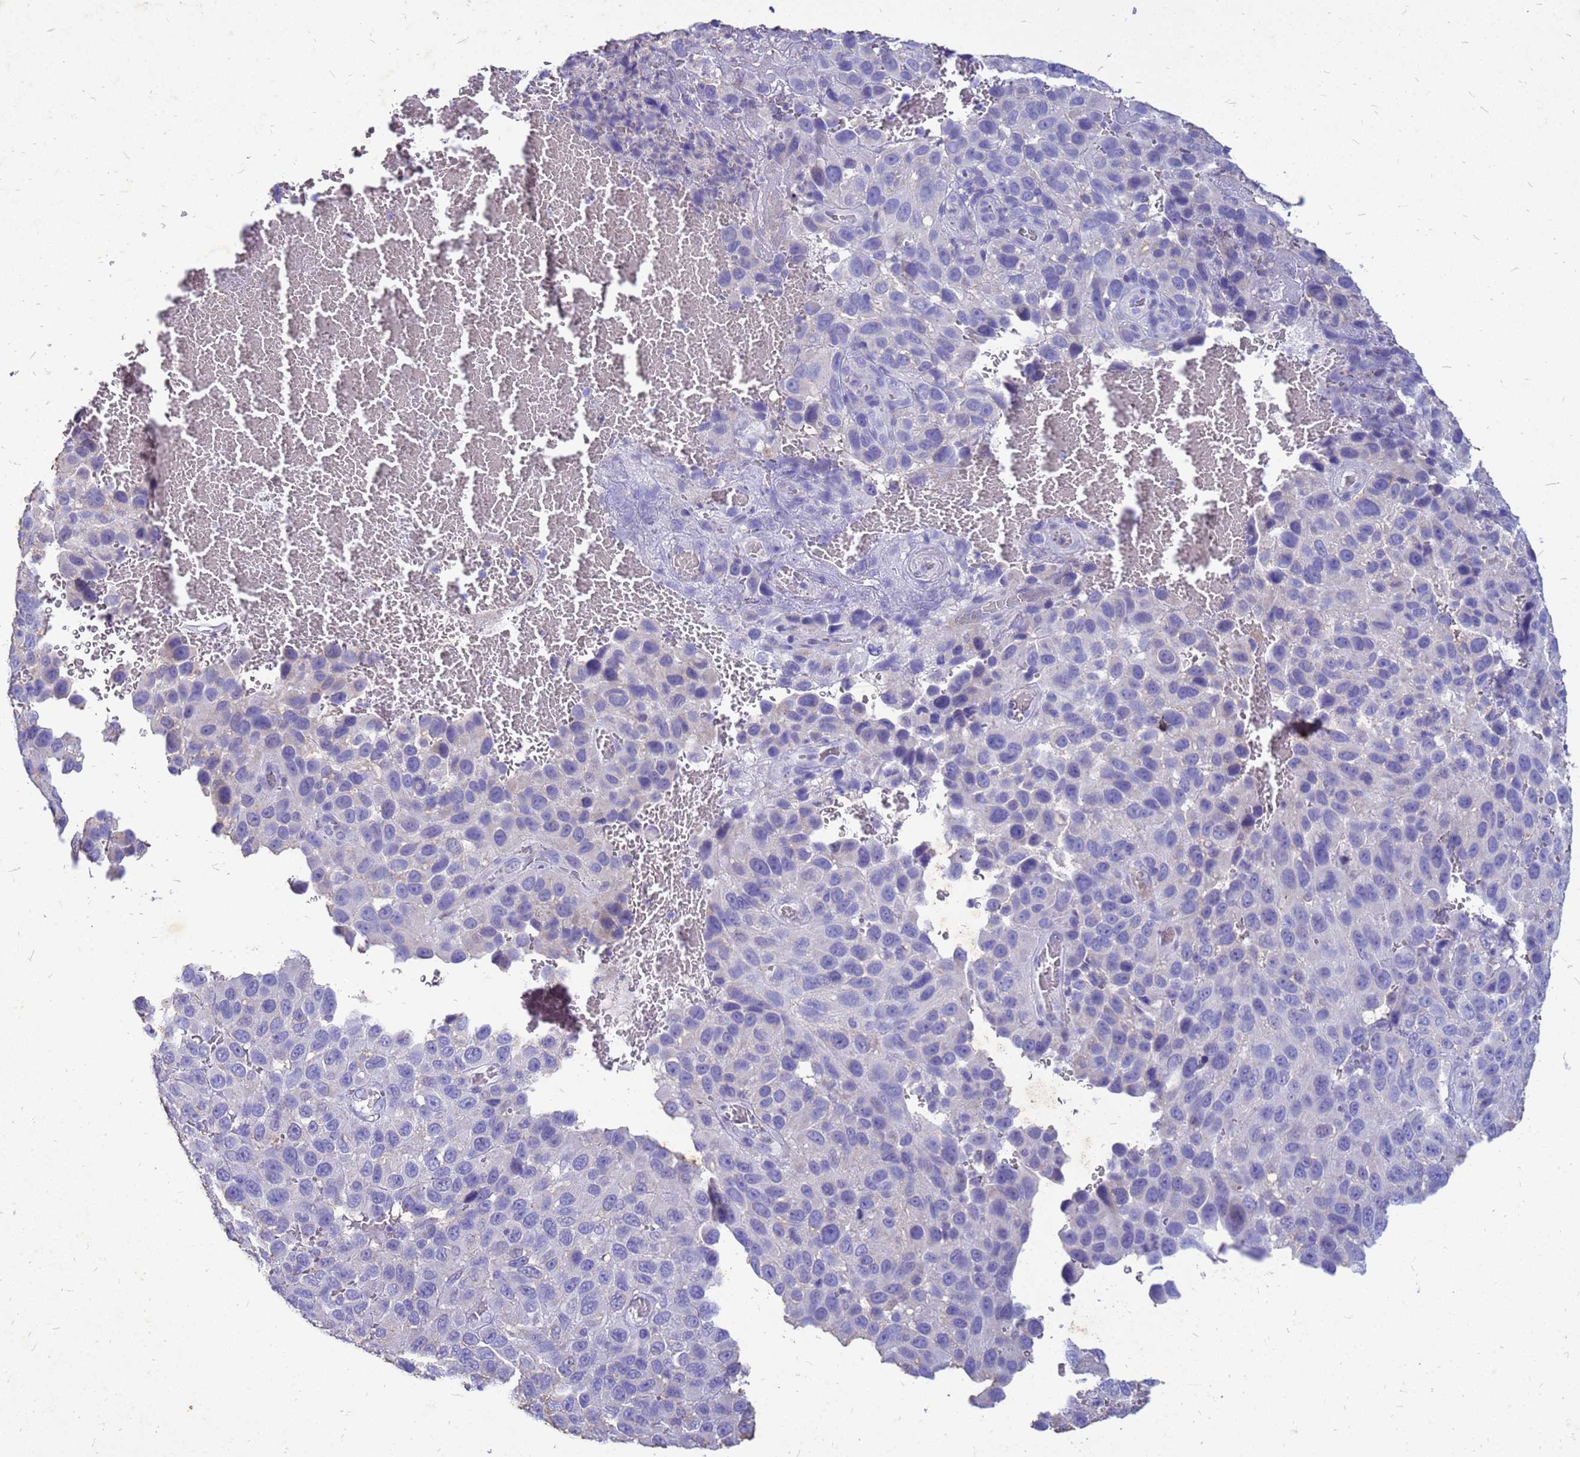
{"staining": {"intensity": "negative", "quantity": "none", "location": "none"}, "tissue": "melanoma", "cell_type": "Tumor cells", "image_type": "cancer", "snomed": [{"axis": "morphology", "description": "Malignant melanoma, NOS"}, {"axis": "topography", "description": "Skin"}], "caption": "Immunohistochemistry image of human melanoma stained for a protein (brown), which demonstrates no staining in tumor cells. The staining was performed using DAB (3,3'-diaminobenzidine) to visualize the protein expression in brown, while the nuclei were stained in blue with hematoxylin (Magnification: 20x).", "gene": "AKR1C1", "patient": {"sex": "female", "age": 96}}